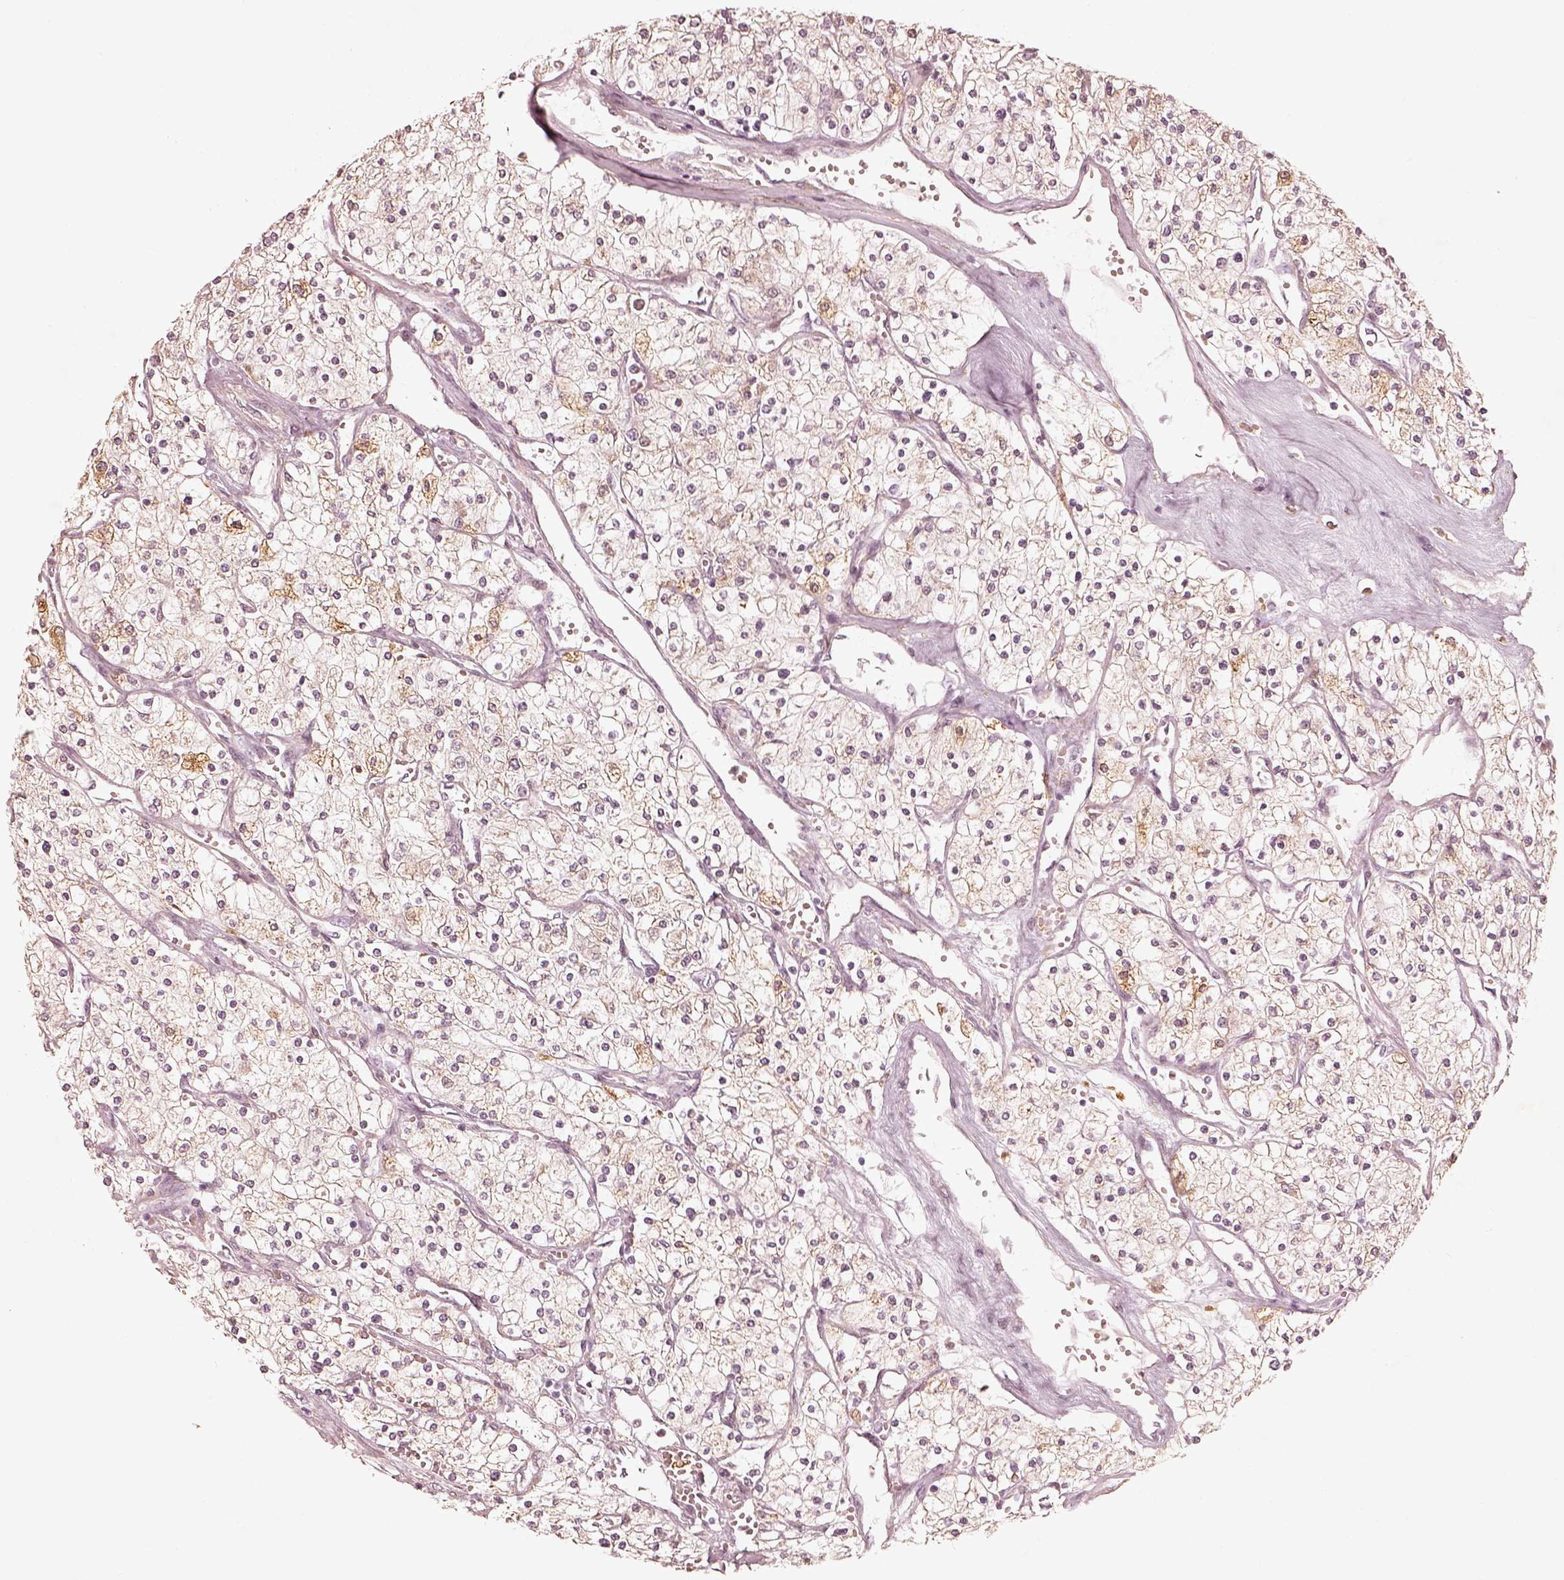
{"staining": {"intensity": "weak", "quantity": ">75%", "location": "cytoplasmic/membranous"}, "tissue": "renal cancer", "cell_type": "Tumor cells", "image_type": "cancer", "snomed": [{"axis": "morphology", "description": "Adenocarcinoma, NOS"}, {"axis": "topography", "description": "Kidney"}], "caption": "Protein staining of adenocarcinoma (renal) tissue demonstrates weak cytoplasmic/membranous positivity in about >75% of tumor cells.", "gene": "WLS", "patient": {"sex": "male", "age": 80}}